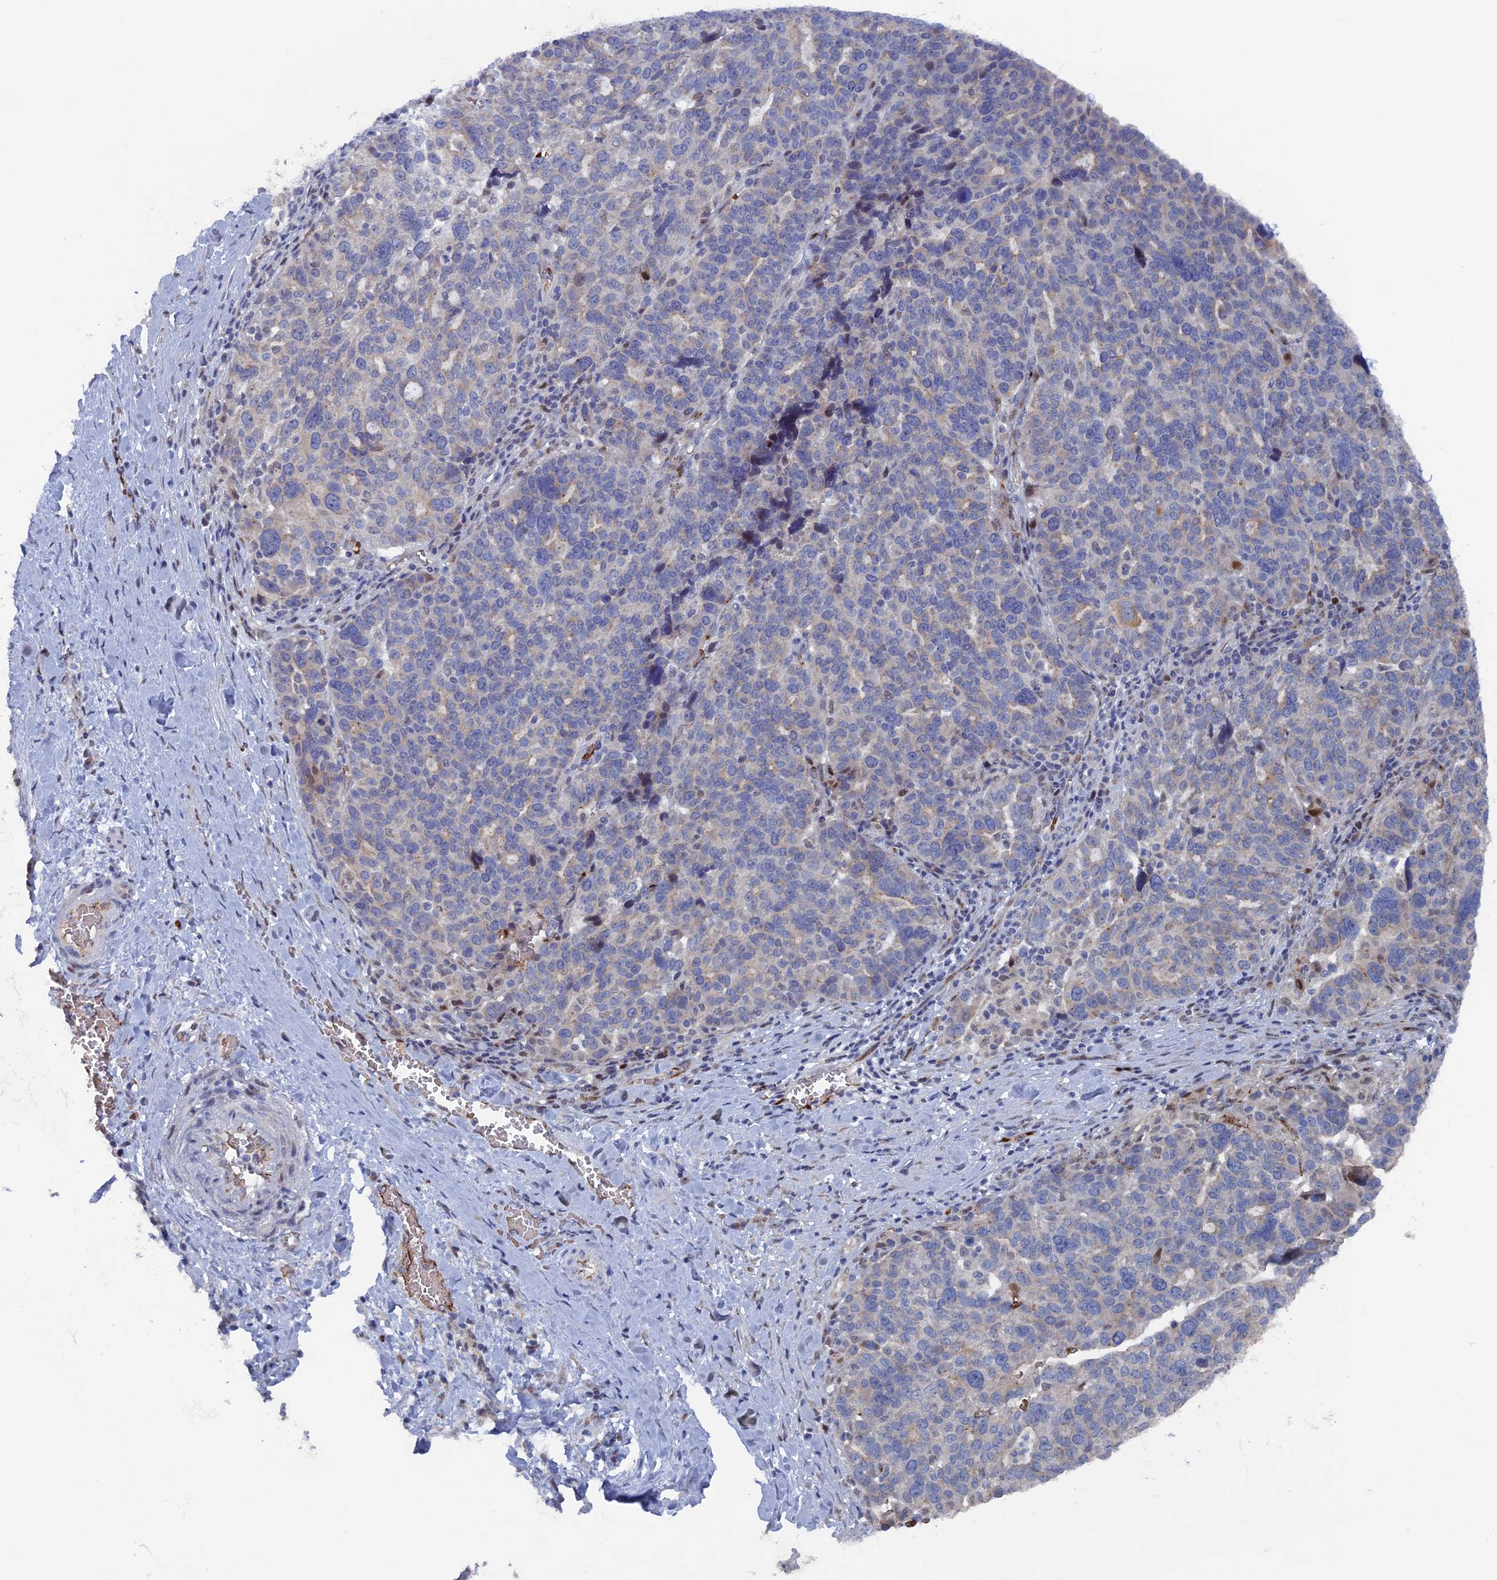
{"staining": {"intensity": "weak", "quantity": "<25%", "location": "cytoplasmic/membranous"}, "tissue": "ovarian cancer", "cell_type": "Tumor cells", "image_type": "cancer", "snomed": [{"axis": "morphology", "description": "Cystadenocarcinoma, serous, NOS"}, {"axis": "topography", "description": "Ovary"}], "caption": "Immunohistochemistry (IHC) photomicrograph of ovarian cancer stained for a protein (brown), which displays no staining in tumor cells.", "gene": "SH3D21", "patient": {"sex": "female", "age": 59}}